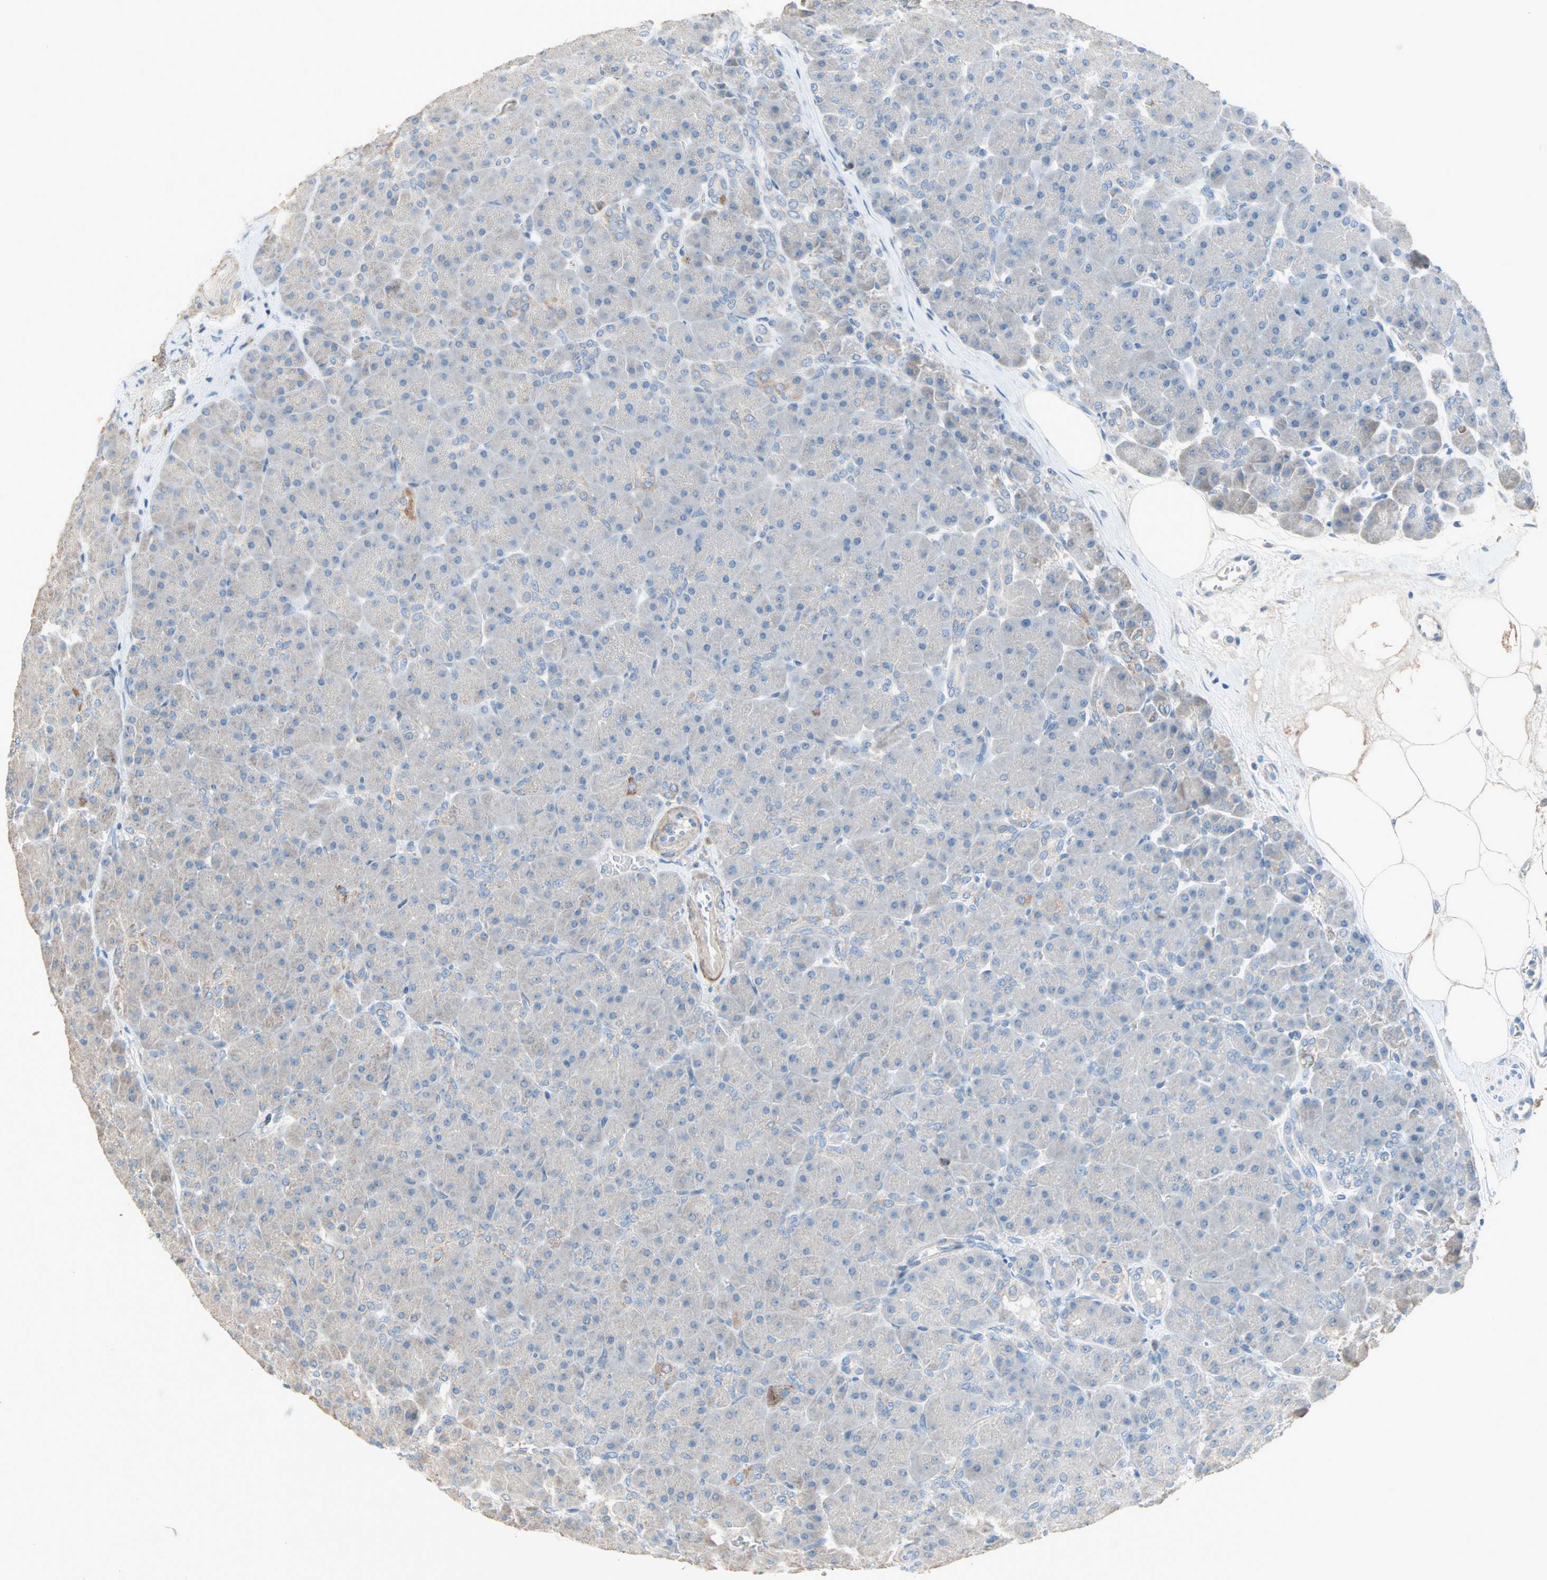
{"staining": {"intensity": "weak", "quantity": "<25%", "location": "cytoplasmic/membranous"}, "tissue": "pancreas", "cell_type": "Exocrine glandular cells", "image_type": "normal", "snomed": [{"axis": "morphology", "description": "Normal tissue, NOS"}, {"axis": "topography", "description": "Pancreas"}], "caption": "A micrograph of pancreas stained for a protein displays no brown staining in exocrine glandular cells. The staining is performed using DAB (3,3'-diaminobenzidine) brown chromogen with nuclei counter-stained in using hematoxylin.", "gene": "ACVRL1", "patient": {"sex": "male", "age": 66}}